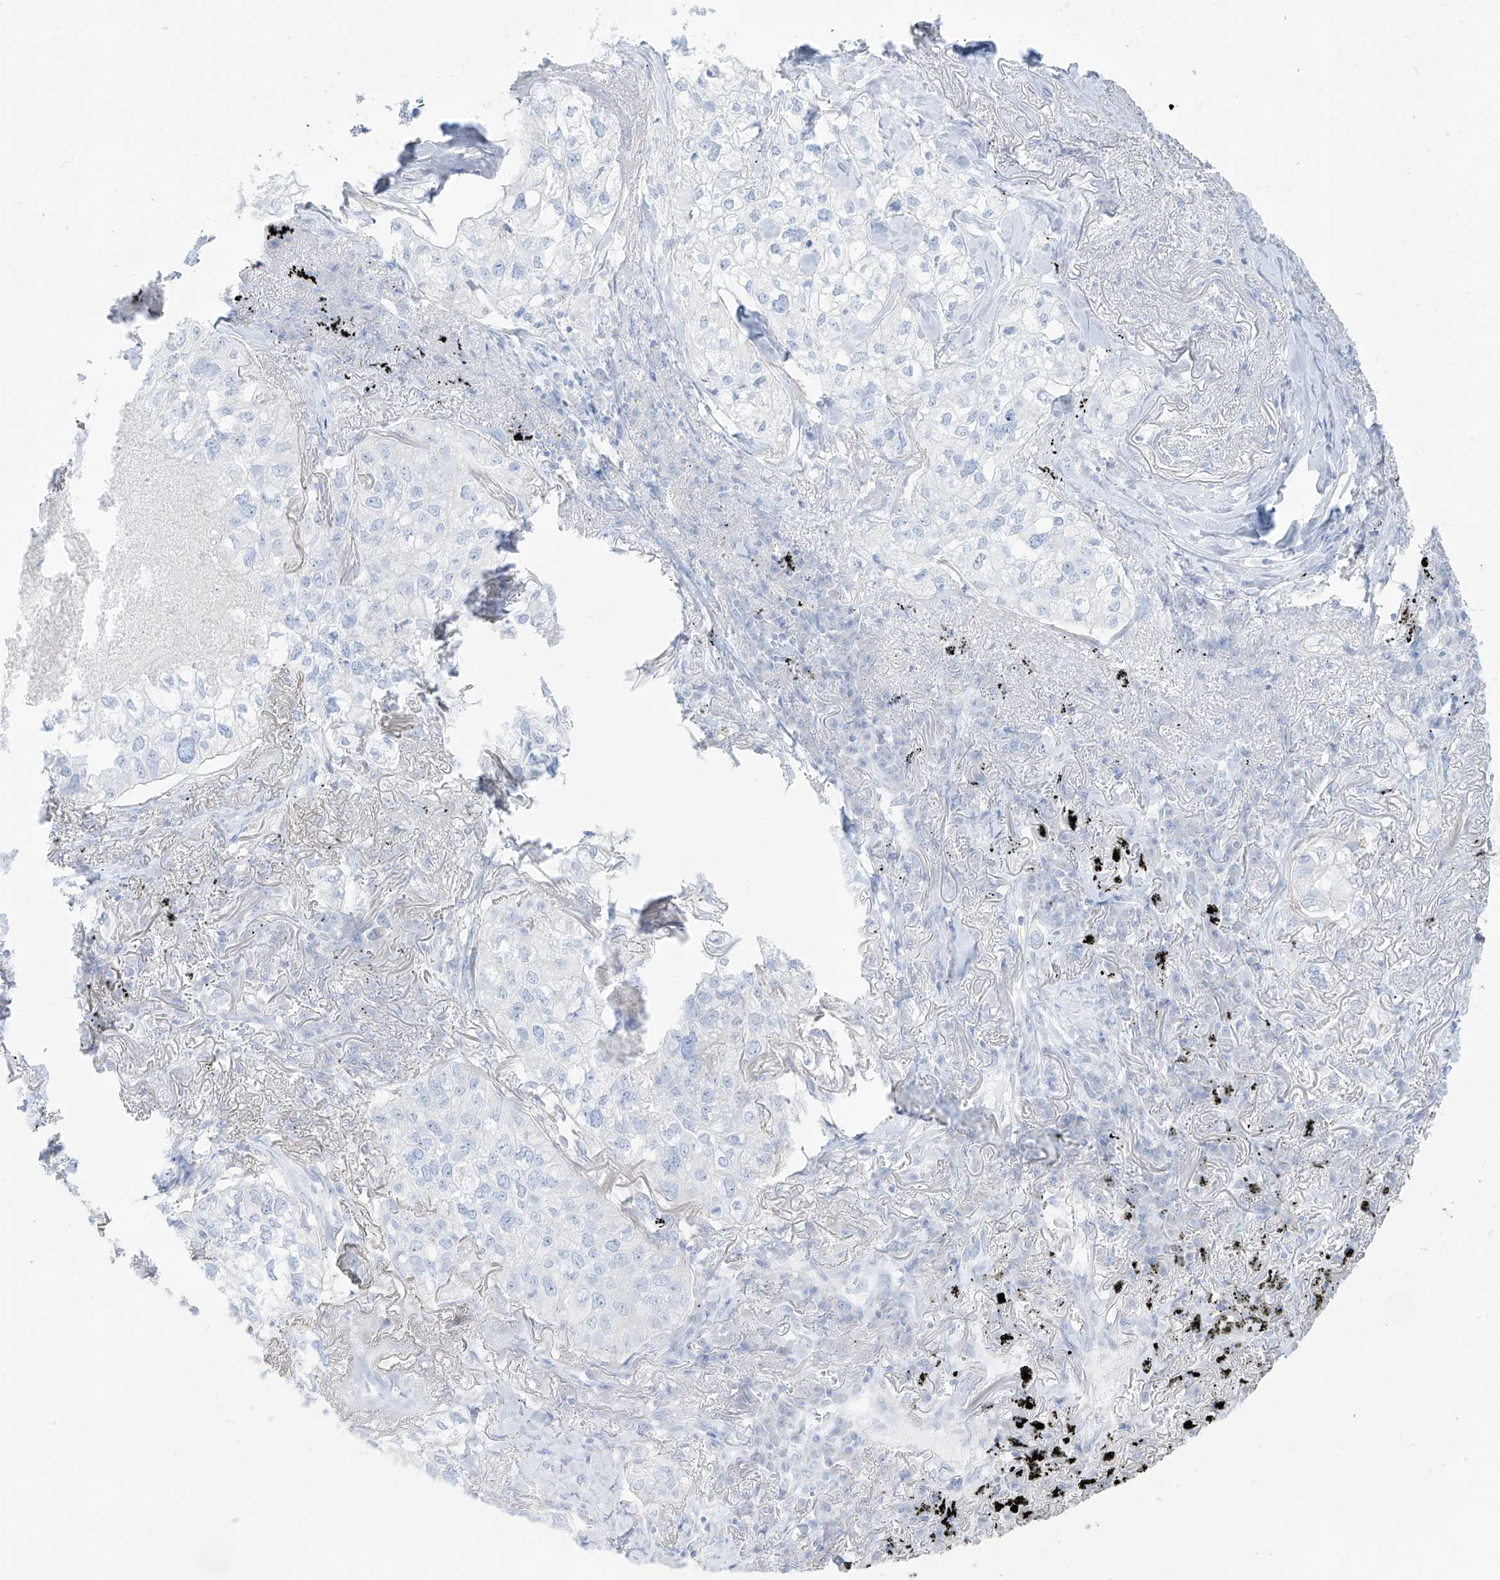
{"staining": {"intensity": "negative", "quantity": "none", "location": "none"}, "tissue": "lung cancer", "cell_type": "Tumor cells", "image_type": "cancer", "snomed": [{"axis": "morphology", "description": "Adenocarcinoma, NOS"}, {"axis": "topography", "description": "Lung"}], "caption": "Image shows no significant protein positivity in tumor cells of lung adenocarcinoma. (Brightfield microscopy of DAB immunohistochemistry (IHC) at high magnification).", "gene": "SLC26A3", "patient": {"sex": "male", "age": 65}}